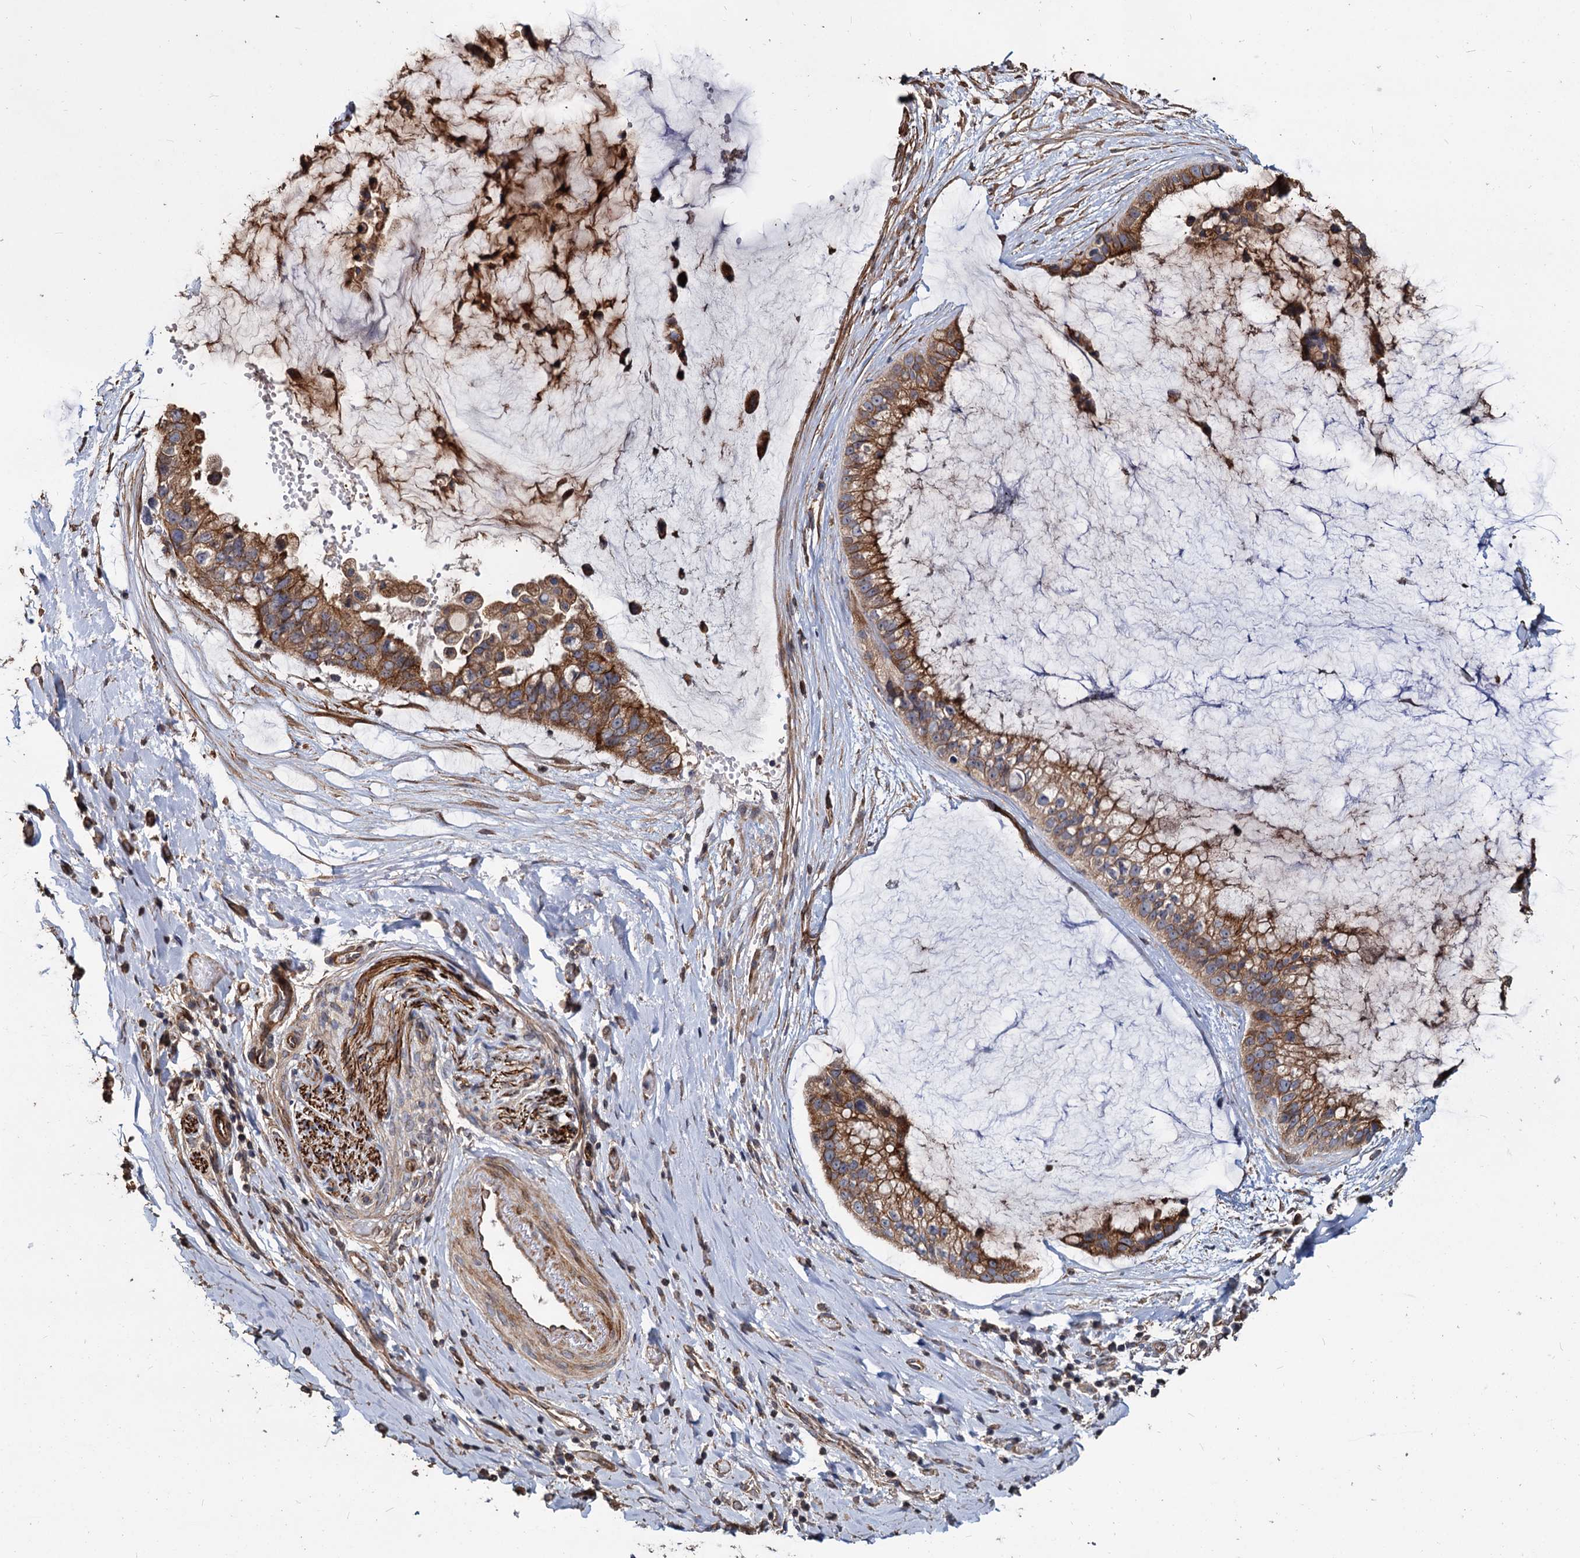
{"staining": {"intensity": "moderate", "quantity": ">75%", "location": "cytoplasmic/membranous"}, "tissue": "ovarian cancer", "cell_type": "Tumor cells", "image_type": "cancer", "snomed": [{"axis": "morphology", "description": "Cystadenocarcinoma, mucinous, NOS"}, {"axis": "topography", "description": "Ovary"}], "caption": "IHC of human ovarian mucinous cystadenocarcinoma demonstrates medium levels of moderate cytoplasmic/membranous staining in about >75% of tumor cells. (Stains: DAB (3,3'-diaminobenzidine) in brown, nuclei in blue, Microscopy: brightfield microscopy at high magnification).", "gene": "DEPDC4", "patient": {"sex": "female", "age": 39}}